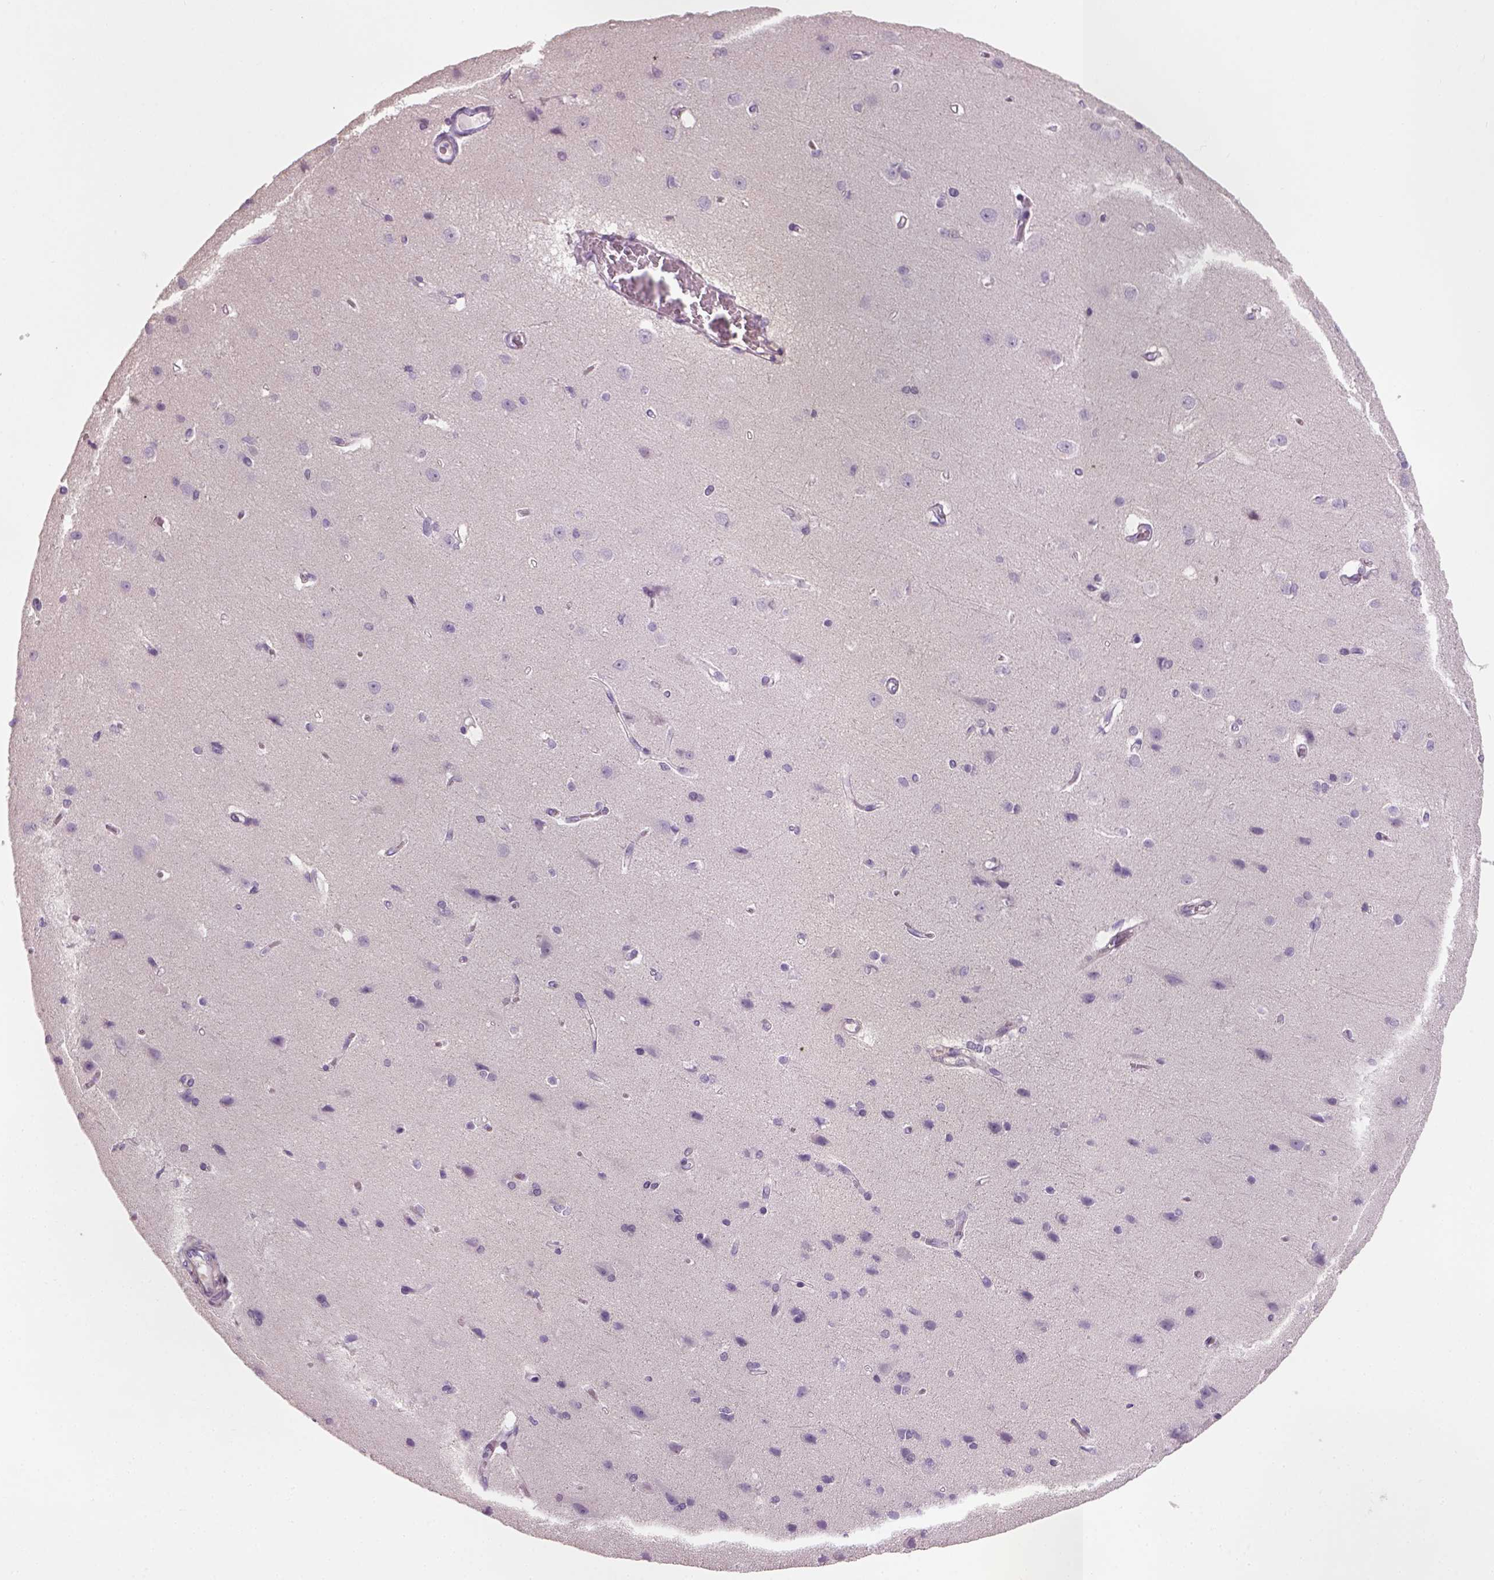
{"staining": {"intensity": "negative", "quantity": "none", "location": "none"}, "tissue": "cerebral cortex", "cell_type": "Endothelial cells", "image_type": "normal", "snomed": [{"axis": "morphology", "description": "Normal tissue, NOS"}, {"axis": "topography", "description": "Cerebral cortex"}], "caption": "High power microscopy photomicrograph of an immunohistochemistry (IHC) image of benign cerebral cortex, revealing no significant positivity in endothelial cells.", "gene": "ELOVL3", "patient": {"sex": "male", "age": 37}}